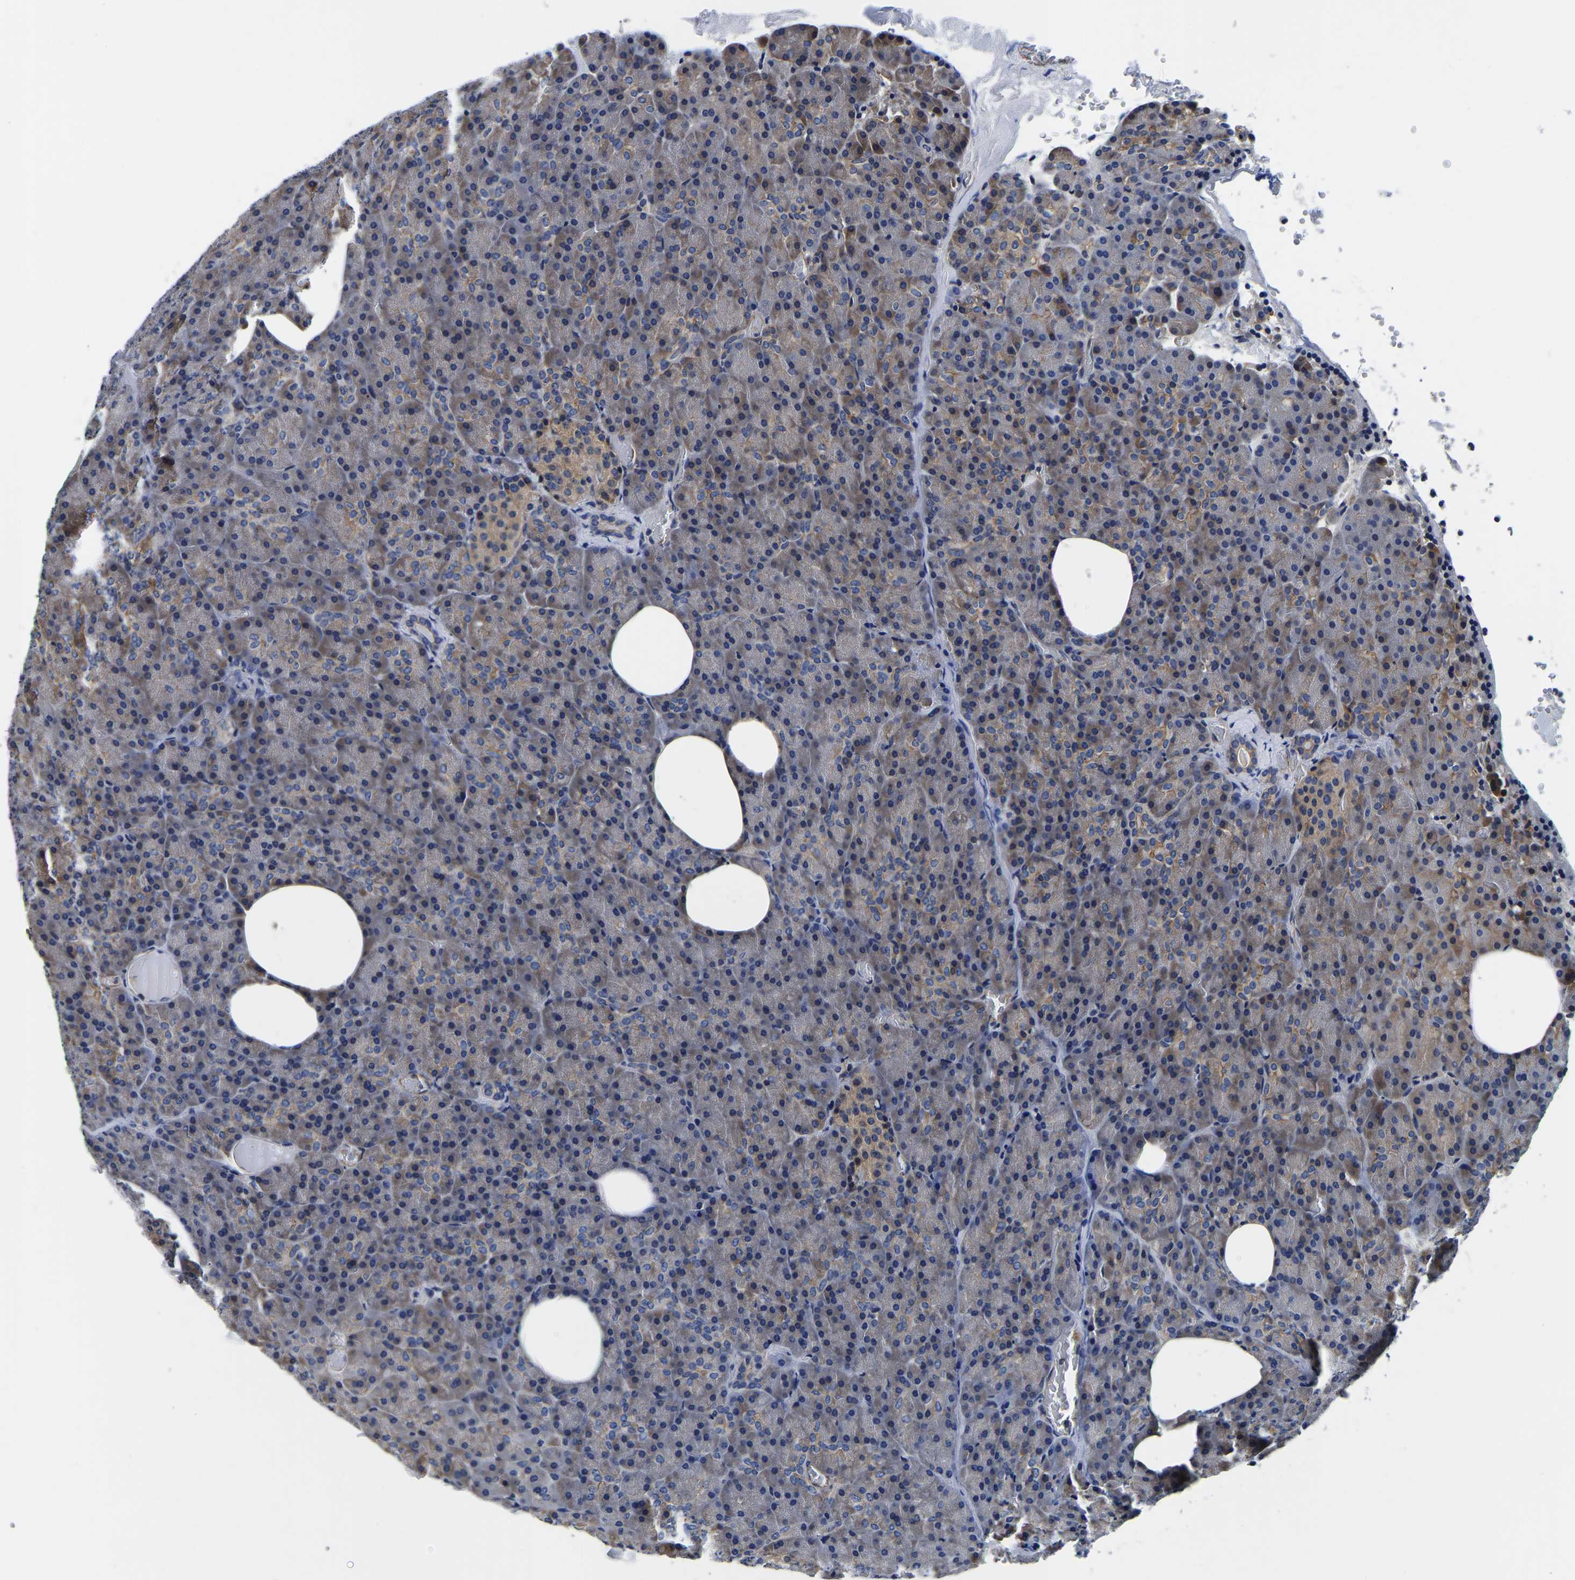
{"staining": {"intensity": "moderate", "quantity": "<25%", "location": "cytoplasmic/membranous"}, "tissue": "pancreas", "cell_type": "Exocrine glandular cells", "image_type": "normal", "snomed": [{"axis": "morphology", "description": "Normal tissue, NOS"}, {"axis": "morphology", "description": "Carcinoid, malignant, NOS"}, {"axis": "topography", "description": "Pancreas"}], "caption": "Moderate cytoplasmic/membranous staining is seen in about <25% of exocrine glandular cells in normal pancreas.", "gene": "KCTD17", "patient": {"sex": "female", "age": 35}}